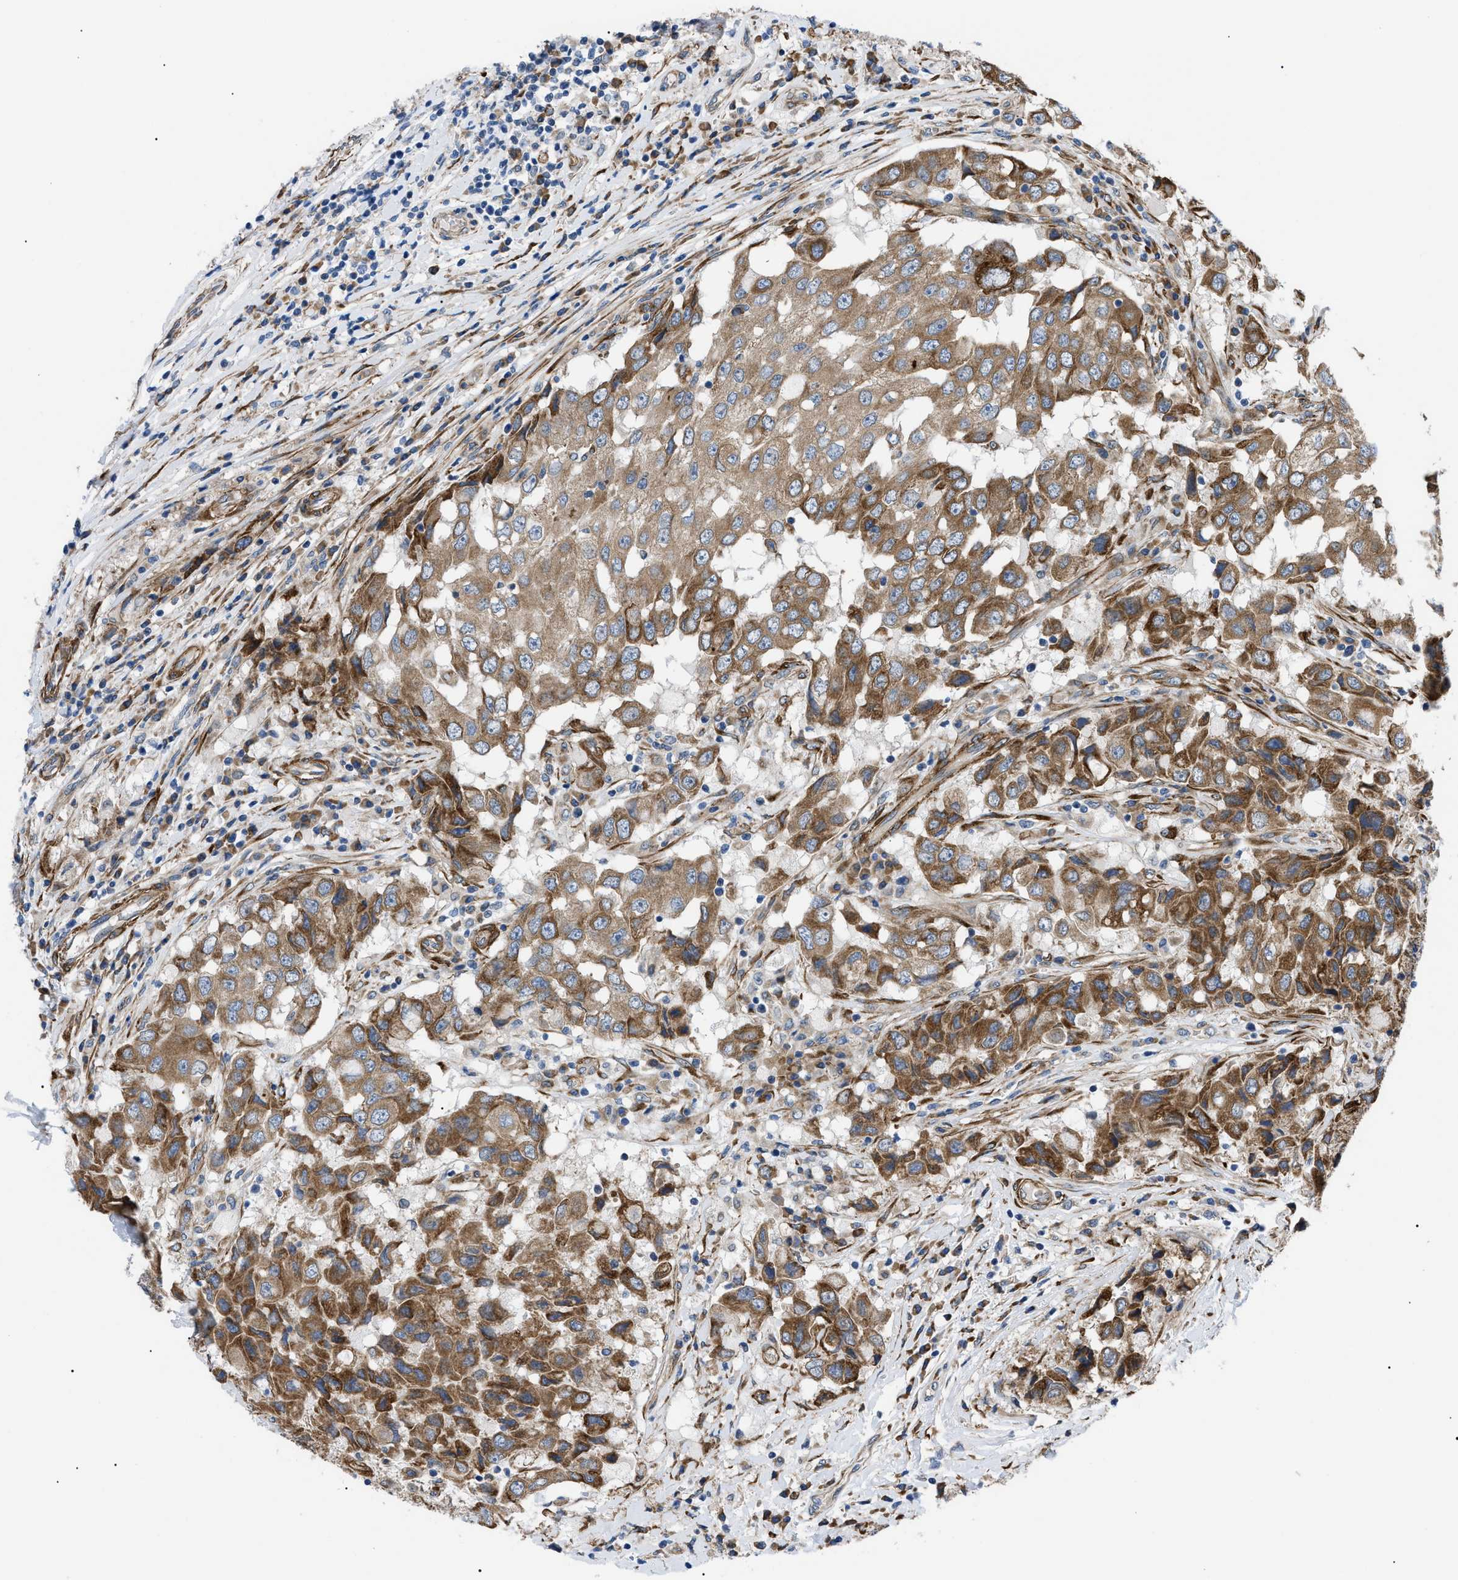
{"staining": {"intensity": "moderate", "quantity": ">75%", "location": "cytoplasmic/membranous"}, "tissue": "breast cancer", "cell_type": "Tumor cells", "image_type": "cancer", "snomed": [{"axis": "morphology", "description": "Duct carcinoma"}, {"axis": "topography", "description": "Breast"}], "caption": "Human breast cancer (infiltrating ductal carcinoma) stained with a protein marker shows moderate staining in tumor cells.", "gene": "MYO10", "patient": {"sex": "female", "age": 27}}